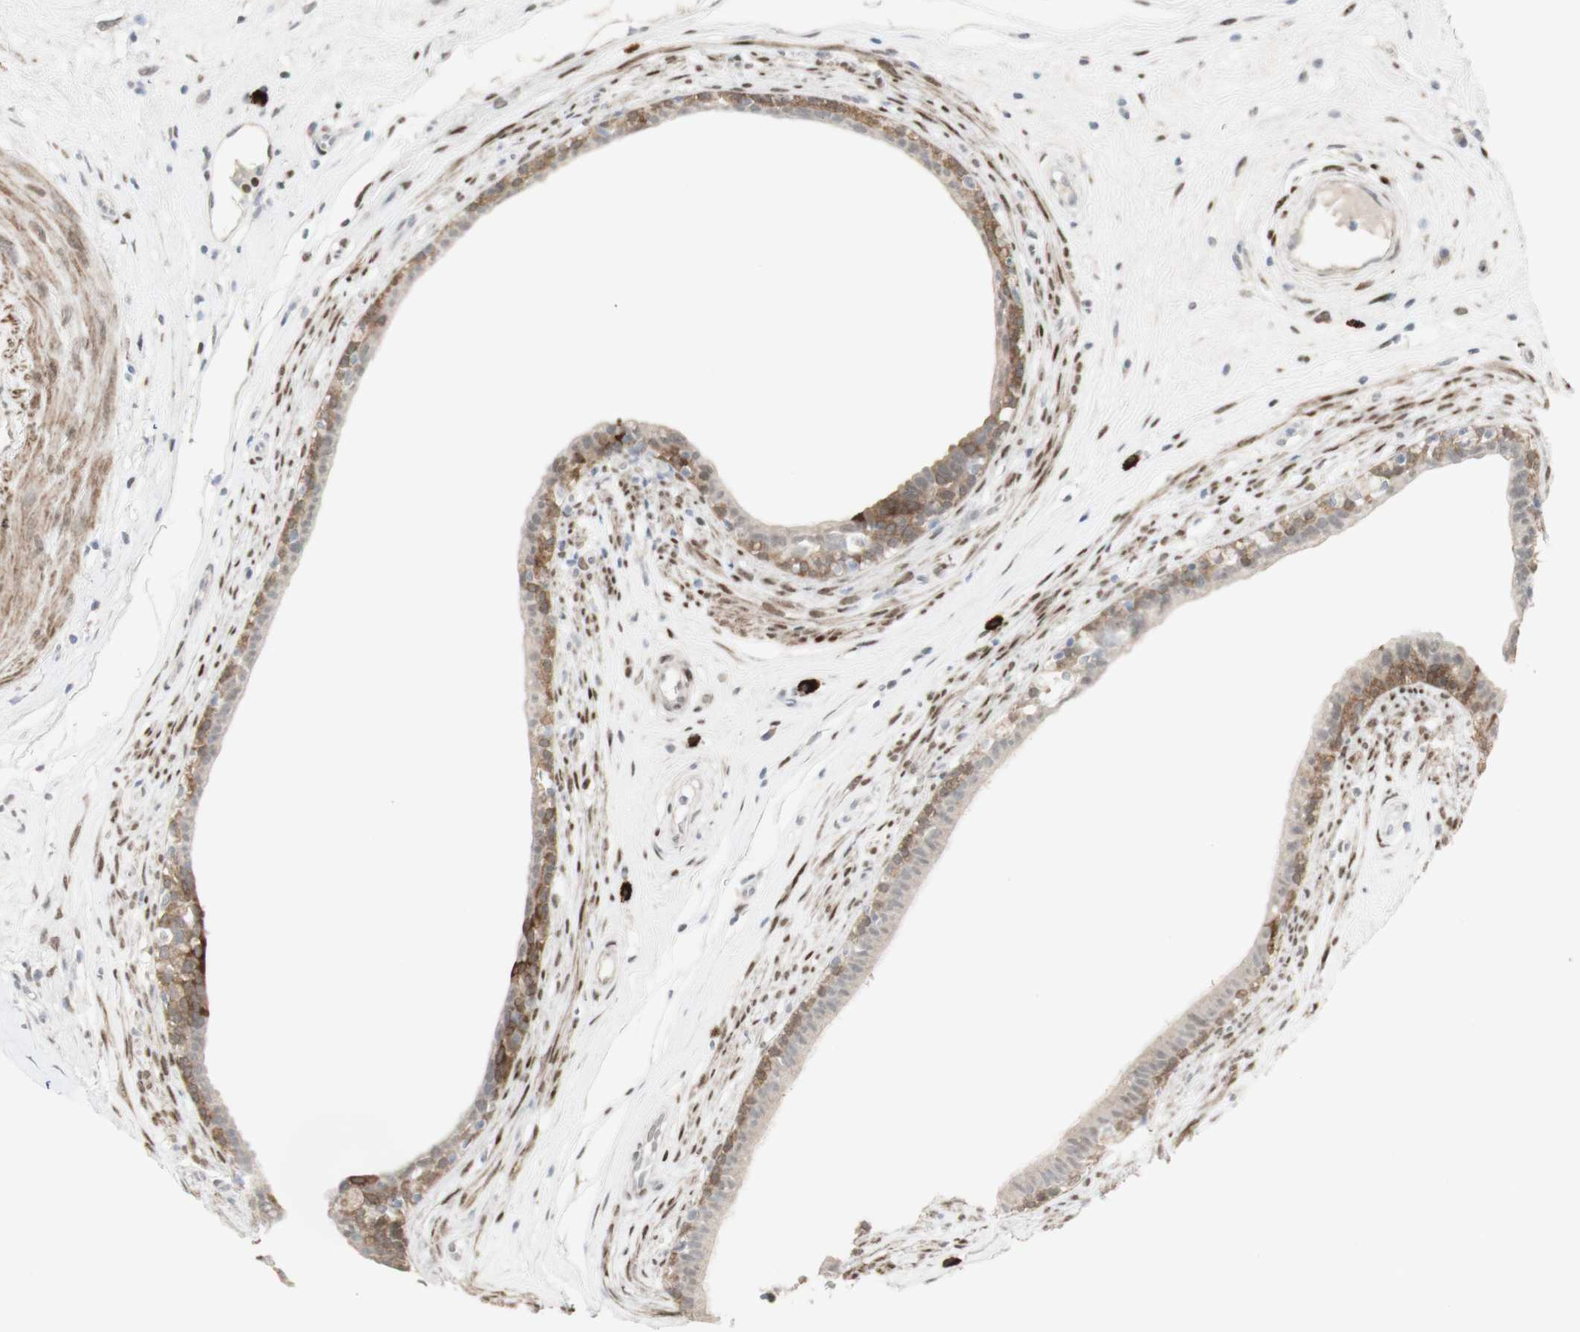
{"staining": {"intensity": "moderate", "quantity": "25%-75%", "location": "cytoplasmic/membranous"}, "tissue": "epididymis", "cell_type": "Glandular cells", "image_type": "normal", "snomed": [{"axis": "morphology", "description": "Normal tissue, NOS"}, {"axis": "morphology", "description": "Inflammation, NOS"}, {"axis": "topography", "description": "Epididymis"}], "caption": "IHC photomicrograph of benign human epididymis stained for a protein (brown), which demonstrates medium levels of moderate cytoplasmic/membranous expression in about 25%-75% of glandular cells.", "gene": "C1orf116", "patient": {"sex": "male", "age": 84}}